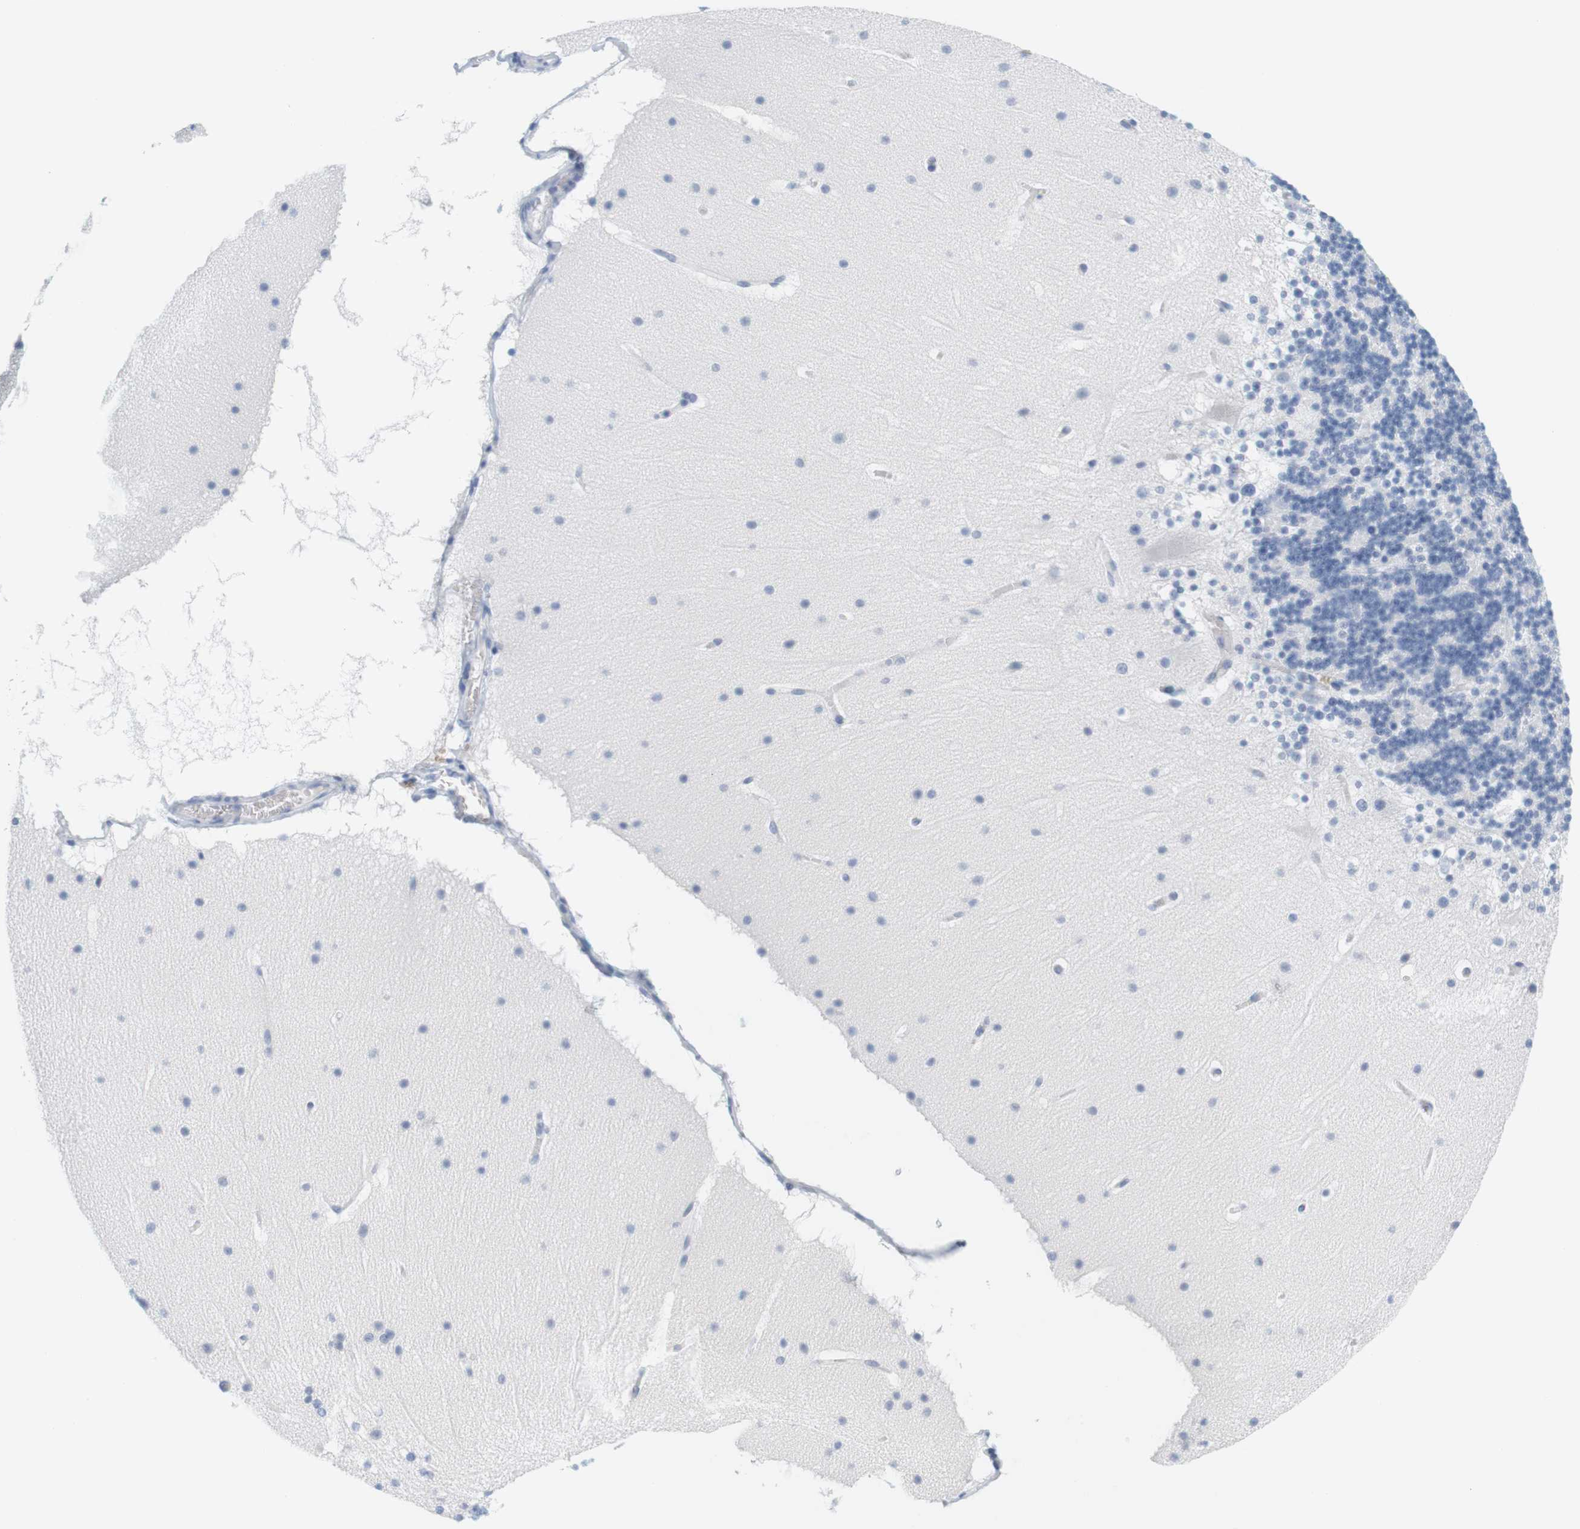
{"staining": {"intensity": "negative", "quantity": "none", "location": "none"}, "tissue": "cerebellum", "cell_type": "Cells in granular layer", "image_type": "normal", "snomed": [{"axis": "morphology", "description": "Normal tissue, NOS"}, {"axis": "topography", "description": "Cerebellum"}], "caption": "The immunohistochemistry image has no significant expression in cells in granular layer of cerebellum. (Stains: DAB (3,3'-diaminobenzidine) immunohistochemistry with hematoxylin counter stain, Microscopy: brightfield microscopy at high magnification).", "gene": "OPRM1", "patient": {"sex": "male", "age": 45}}